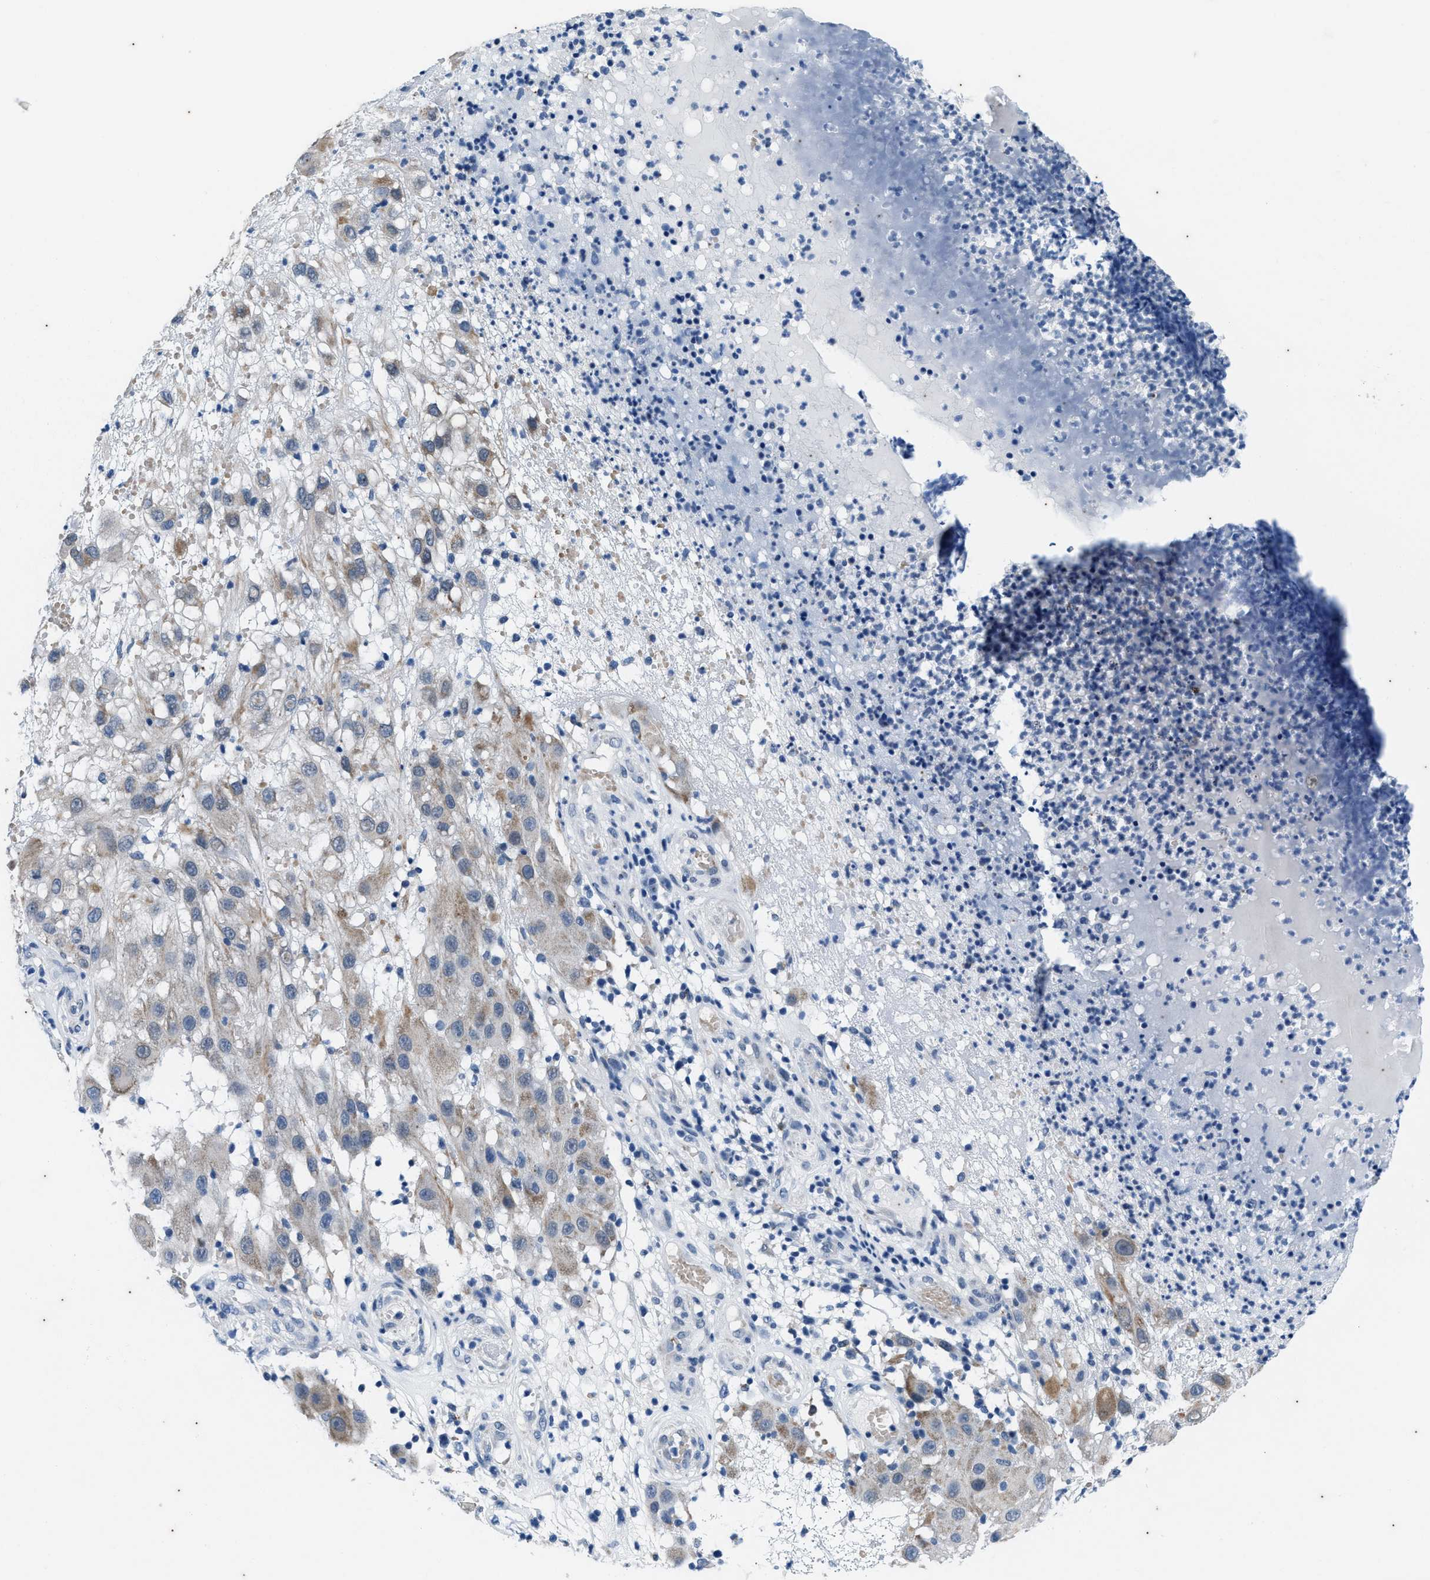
{"staining": {"intensity": "moderate", "quantity": "<25%", "location": "cytoplasmic/membranous"}, "tissue": "melanoma", "cell_type": "Tumor cells", "image_type": "cancer", "snomed": [{"axis": "morphology", "description": "Malignant melanoma, NOS"}, {"axis": "topography", "description": "Skin"}], "caption": "Immunohistochemical staining of human melanoma demonstrates low levels of moderate cytoplasmic/membranous staining in about <25% of tumor cells.", "gene": "KIF24", "patient": {"sex": "female", "age": 81}}